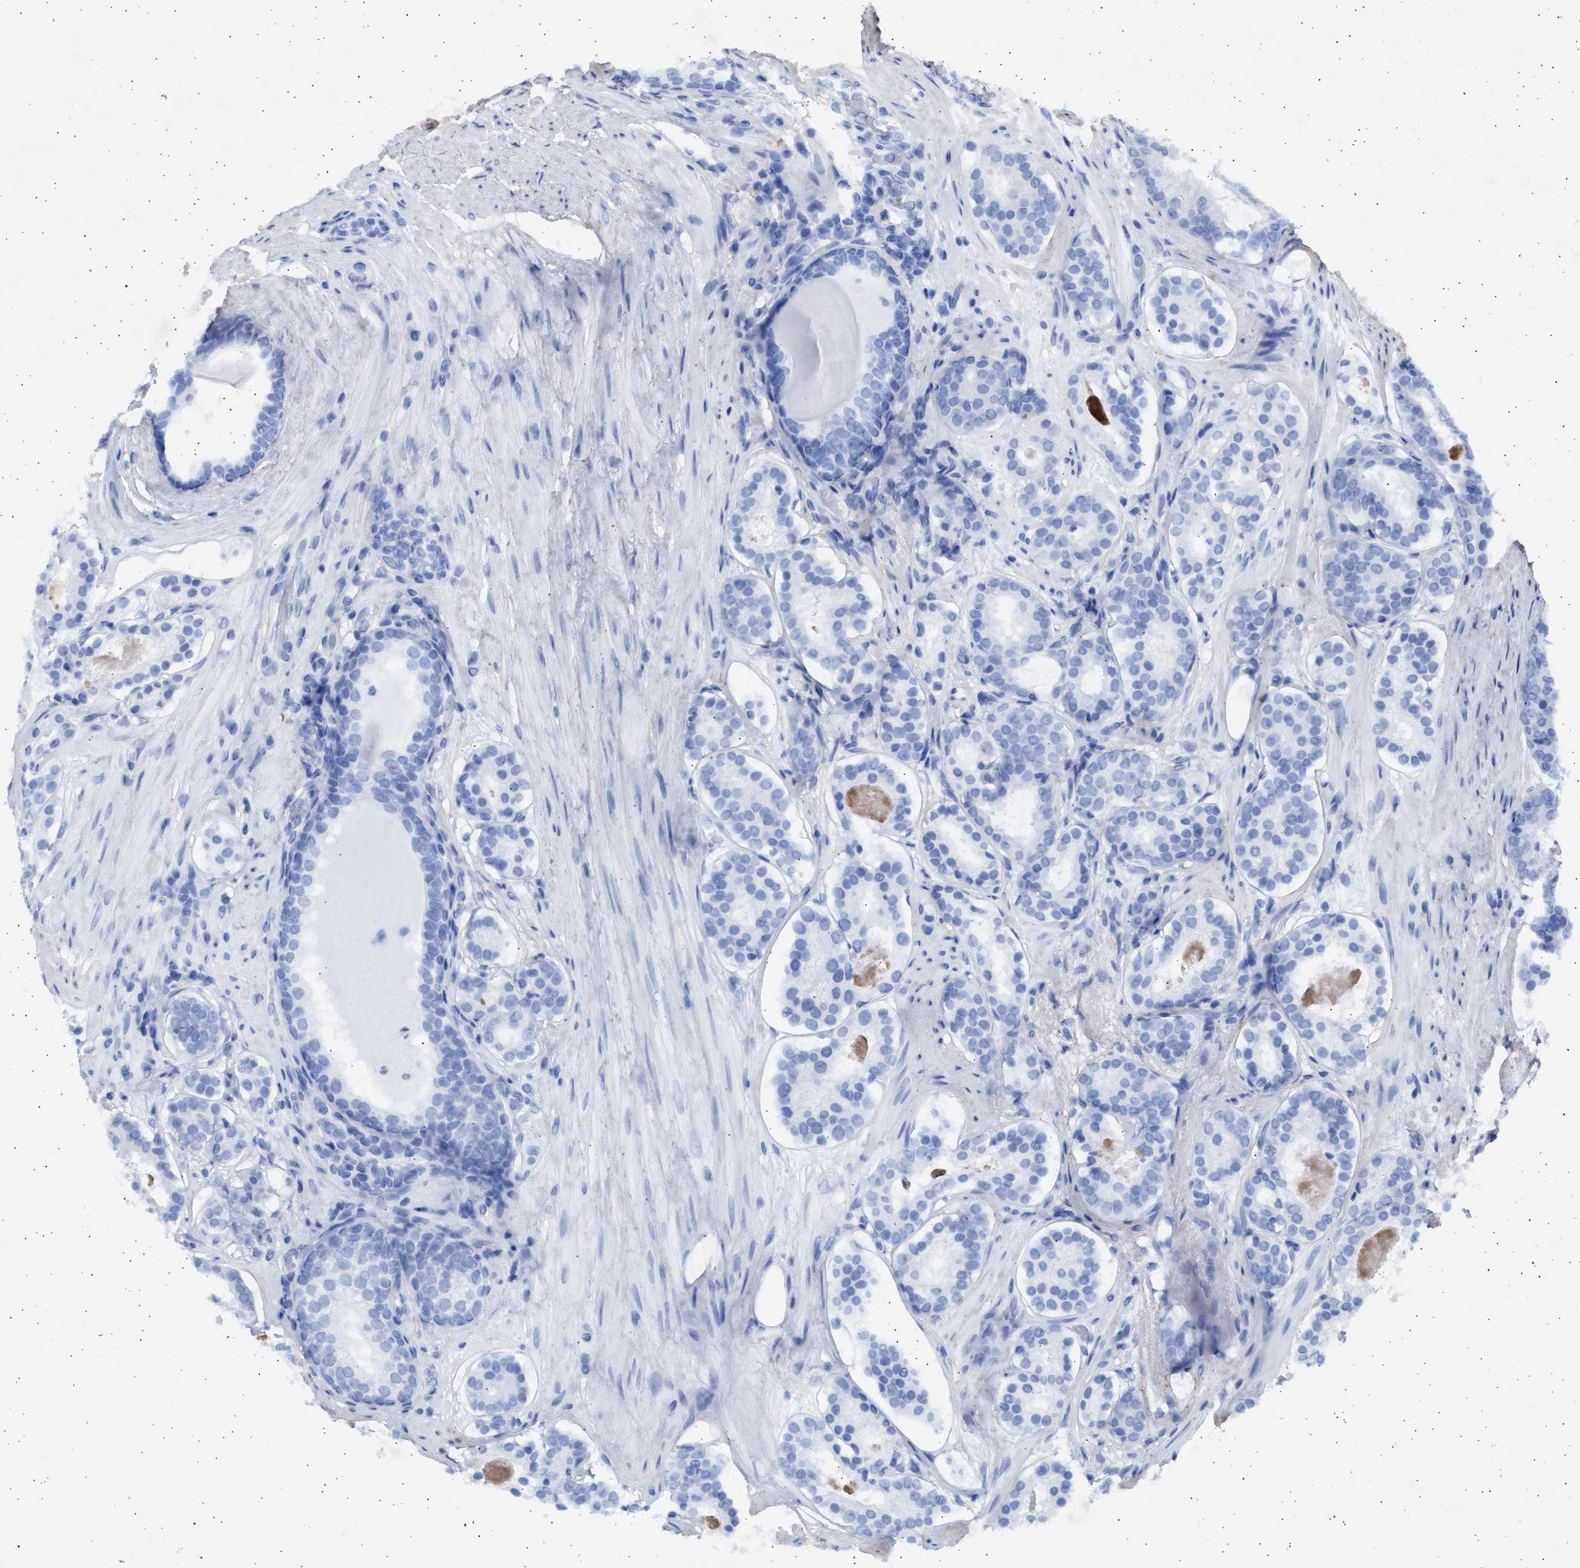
{"staining": {"intensity": "negative", "quantity": "none", "location": "none"}, "tissue": "prostate cancer", "cell_type": "Tumor cells", "image_type": "cancer", "snomed": [{"axis": "morphology", "description": "Adenocarcinoma, Low grade"}, {"axis": "topography", "description": "Prostate"}], "caption": "IHC photomicrograph of human low-grade adenocarcinoma (prostate) stained for a protein (brown), which demonstrates no staining in tumor cells.", "gene": "NBR1", "patient": {"sex": "male", "age": 69}}